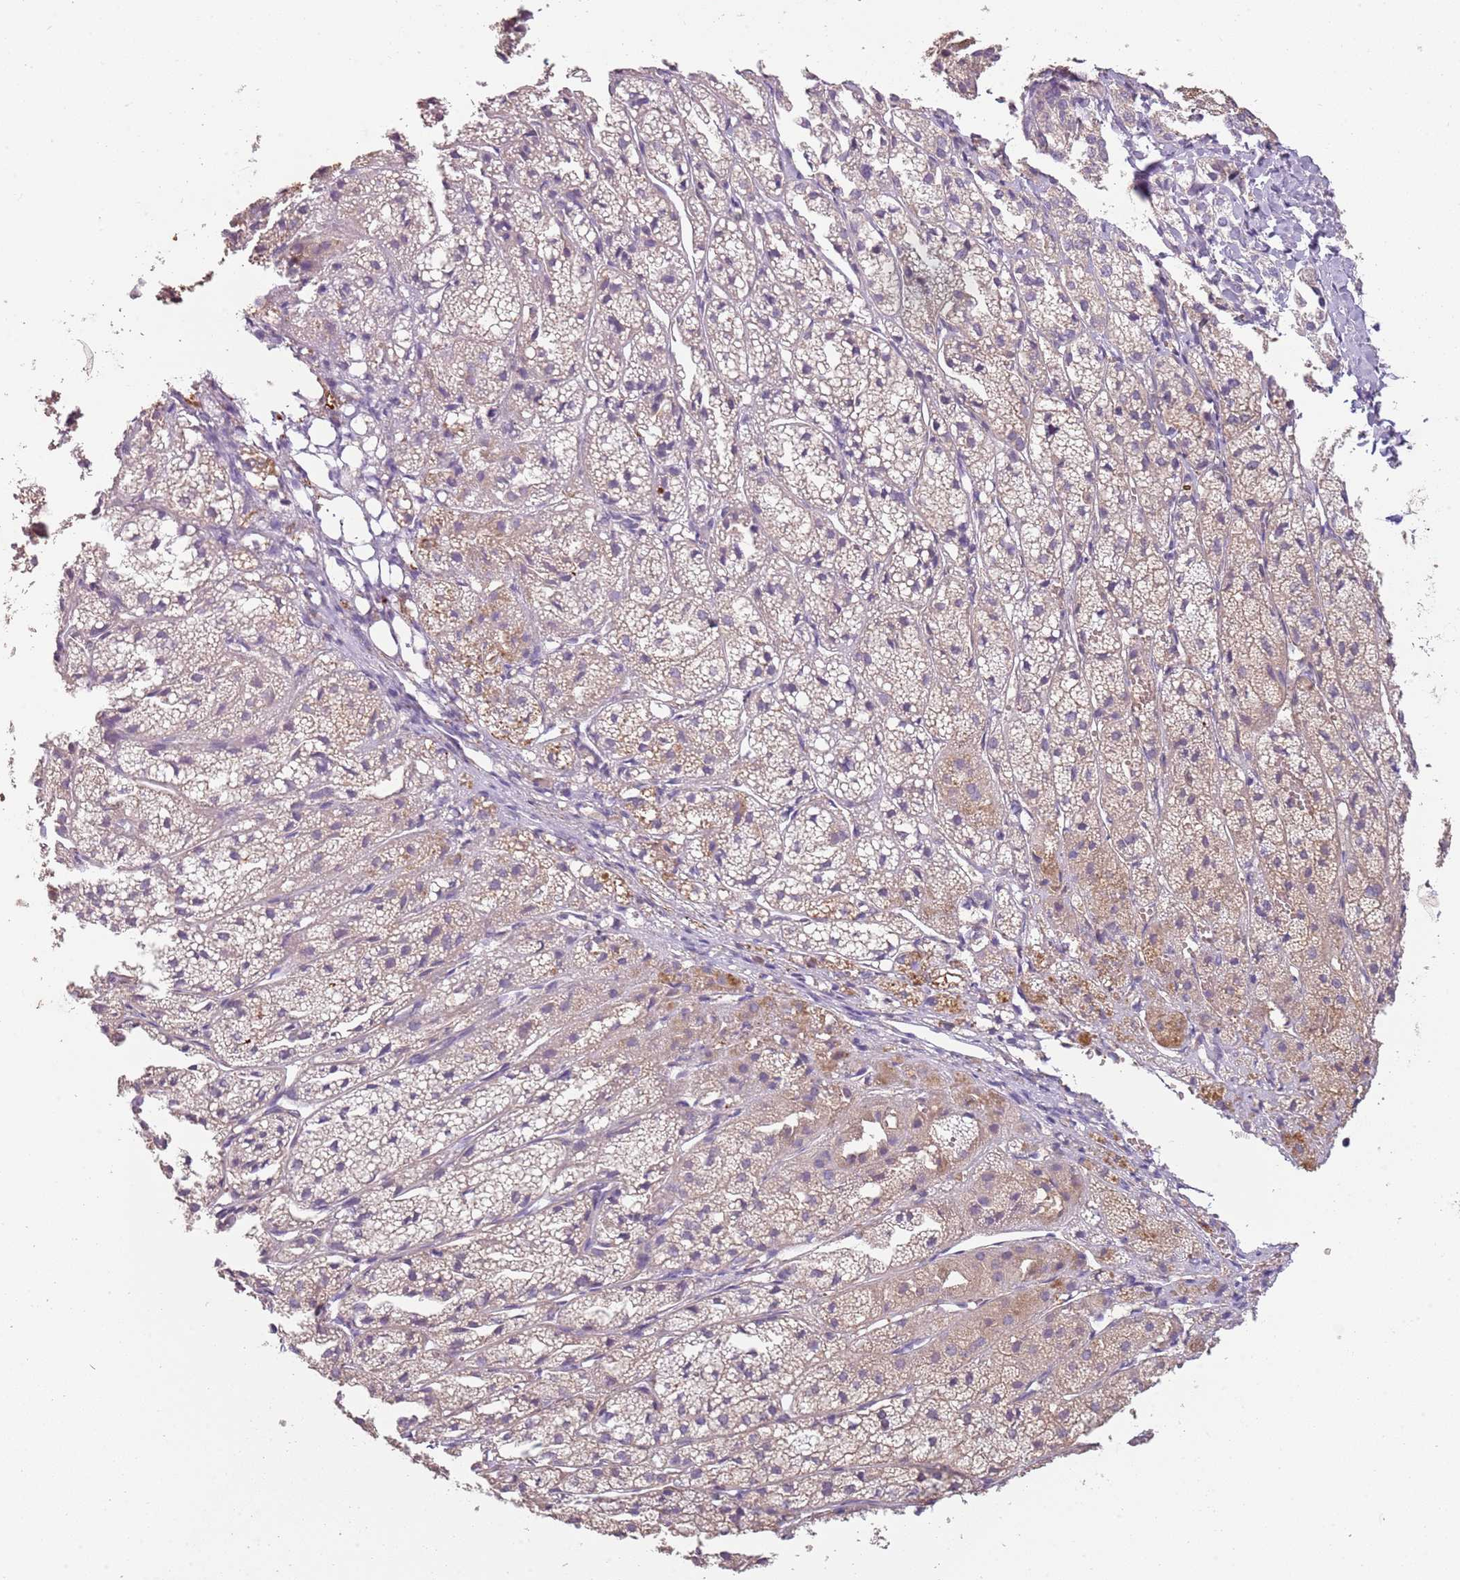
{"staining": {"intensity": "weak", "quantity": "25%-75%", "location": "cytoplasmic/membranous"}, "tissue": "adrenal gland", "cell_type": "Glandular cells", "image_type": "normal", "snomed": [{"axis": "morphology", "description": "Normal tissue, NOS"}, {"axis": "topography", "description": "Adrenal gland"}], "caption": "Immunohistochemistry (IHC) (DAB (3,3'-diaminobenzidine)) staining of benign adrenal gland exhibits weak cytoplasmic/membranous protein expression in about 25%-75% of glandular cells.", "gene": "TEKT4", "patient": {"sex": "female", "age": 44}}